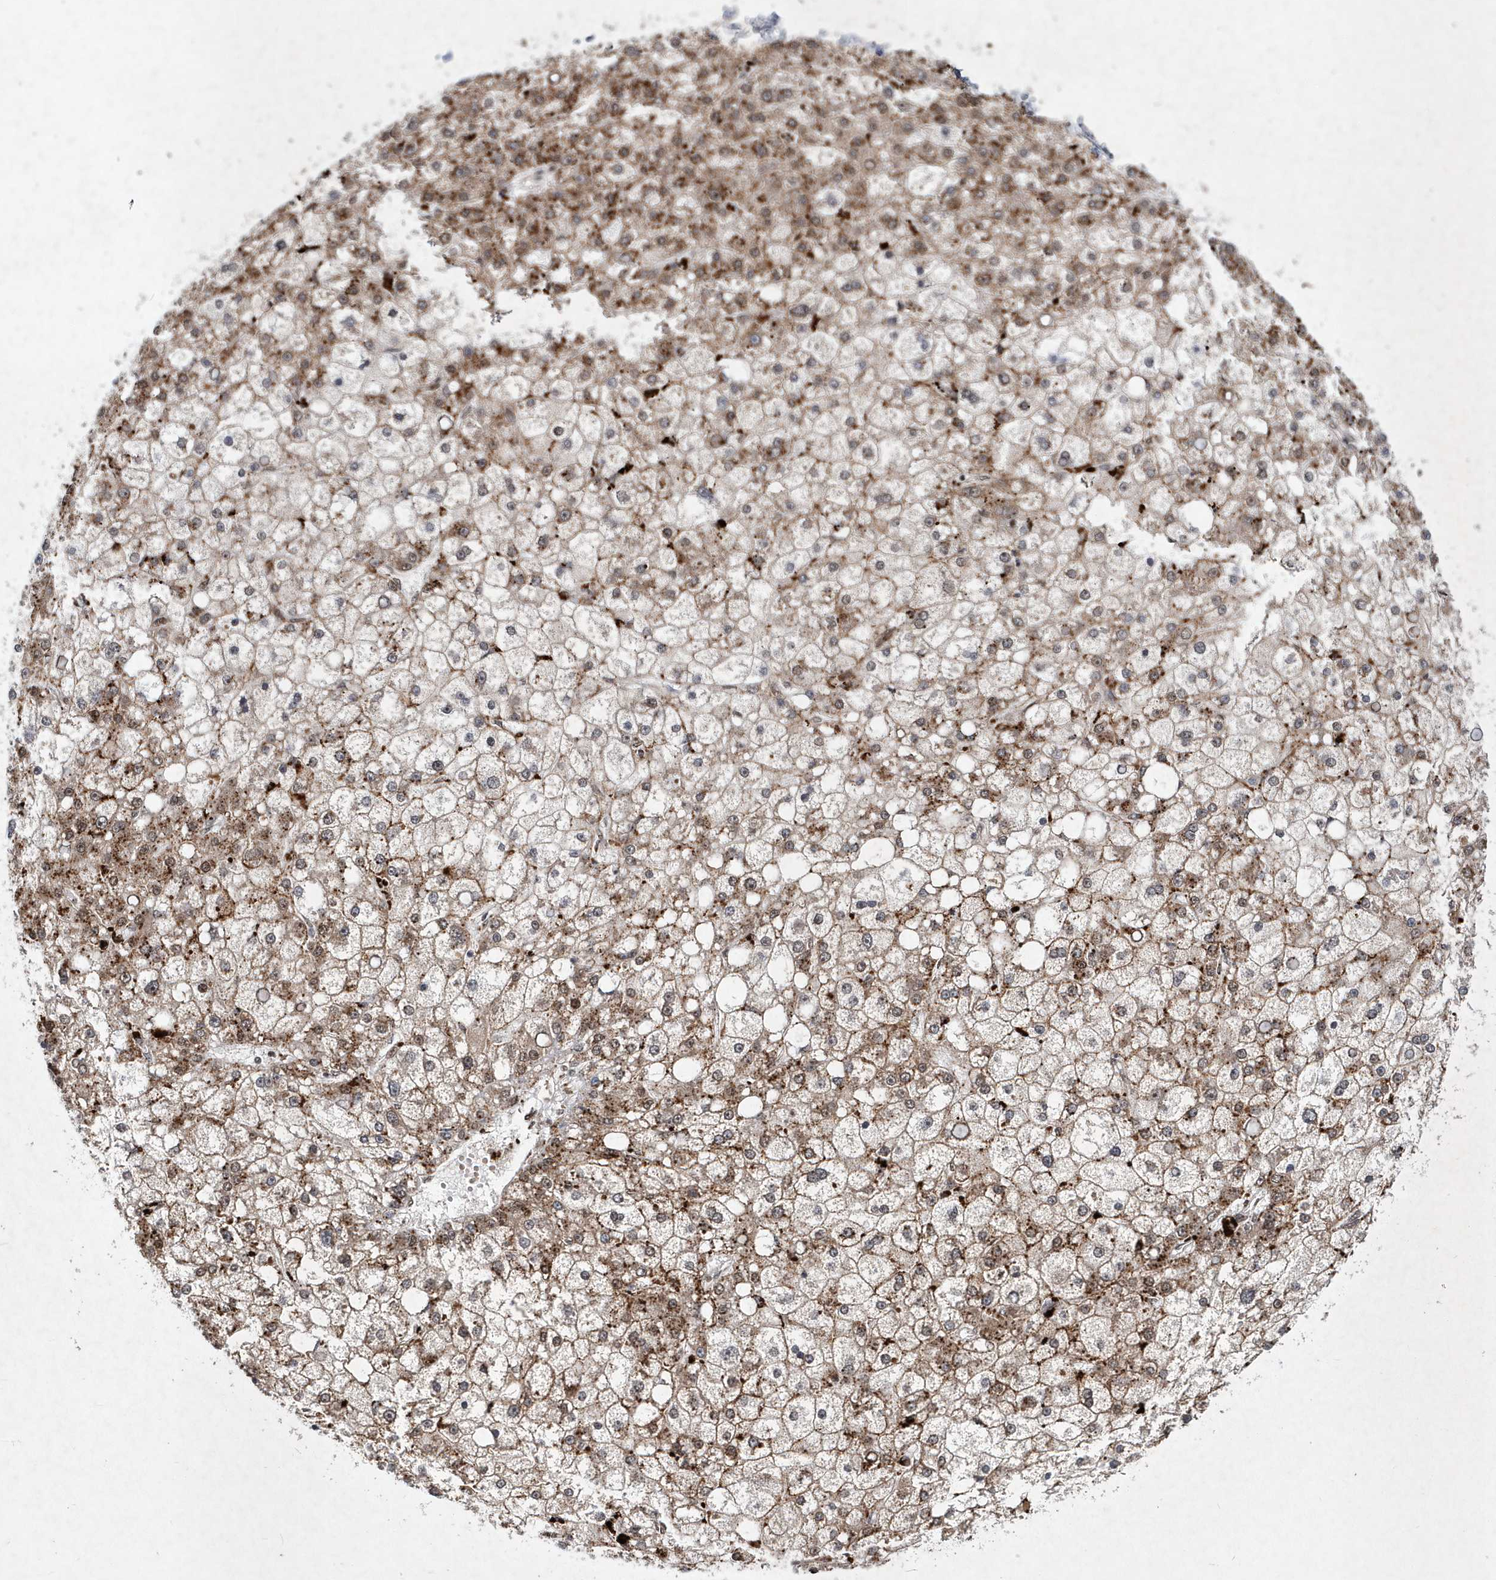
{"staining": {"intensity": "weak", "quantity": "25%-75%", "location": "nuclear"}, "tissue": "liver cancer", "cell_type": "Tumor cells", "image_type": "cancer", "snomed": [{"axis": "morphology", "description": "Carcinoma, Hepatocellular, NOS"}, {"axis": "topography", "description": "Liver"}], "caption": "DAB (3,3'-diaminobenzidine) immunohistochemical staining of human liver cancer (hepatocellular carcinoma) shows weak nuclear protein expression in approximately 25%-75% of tumor cells. The staining is performed using DAB (3,3'-diaminobenzidine) brown chromogen to label protein expression. The nuclei are counter-stained blue using hematoxylin.", "gene": "SOWAHB", "patient": {"sex": "male", "age": 67}}